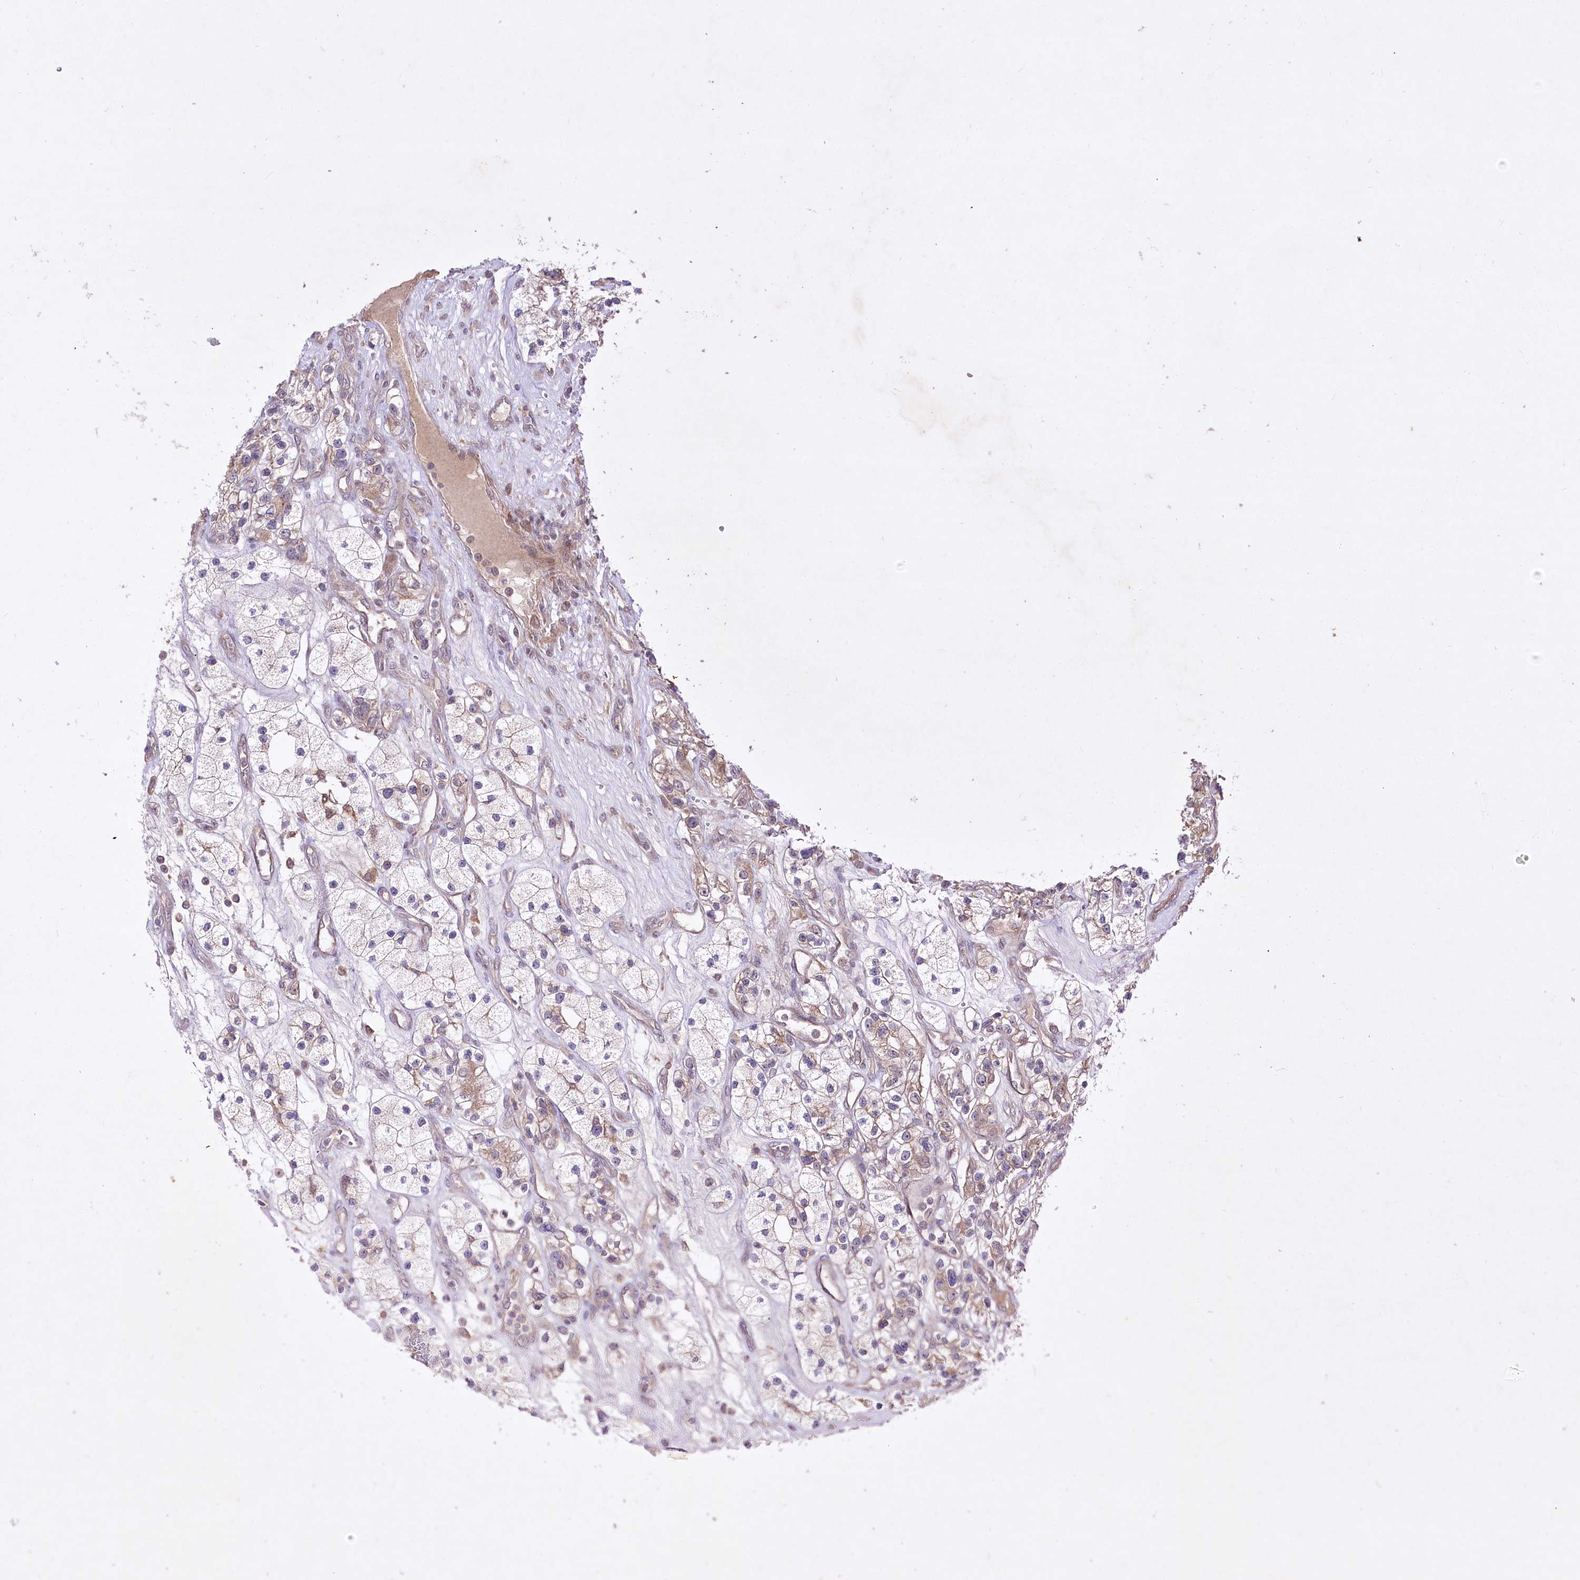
{"staining": {"intensity": "weak", "quantity": "<25%", "location": "cytoplasmic/membranous"}, "tissue": "renal cancer", "cell_type": "Tumor cells", "image_type": "cancer", "snomed": [{"axis": "morphology", "description": "Adenocarcinoma, NOS"}, {"axis": "topography", "description": "Kidney"}], "caption": "Tumor cells show no significant protein staining in renal cancer.", "gene": "HELT", "patient": {"sex": "female", "age": 57}}